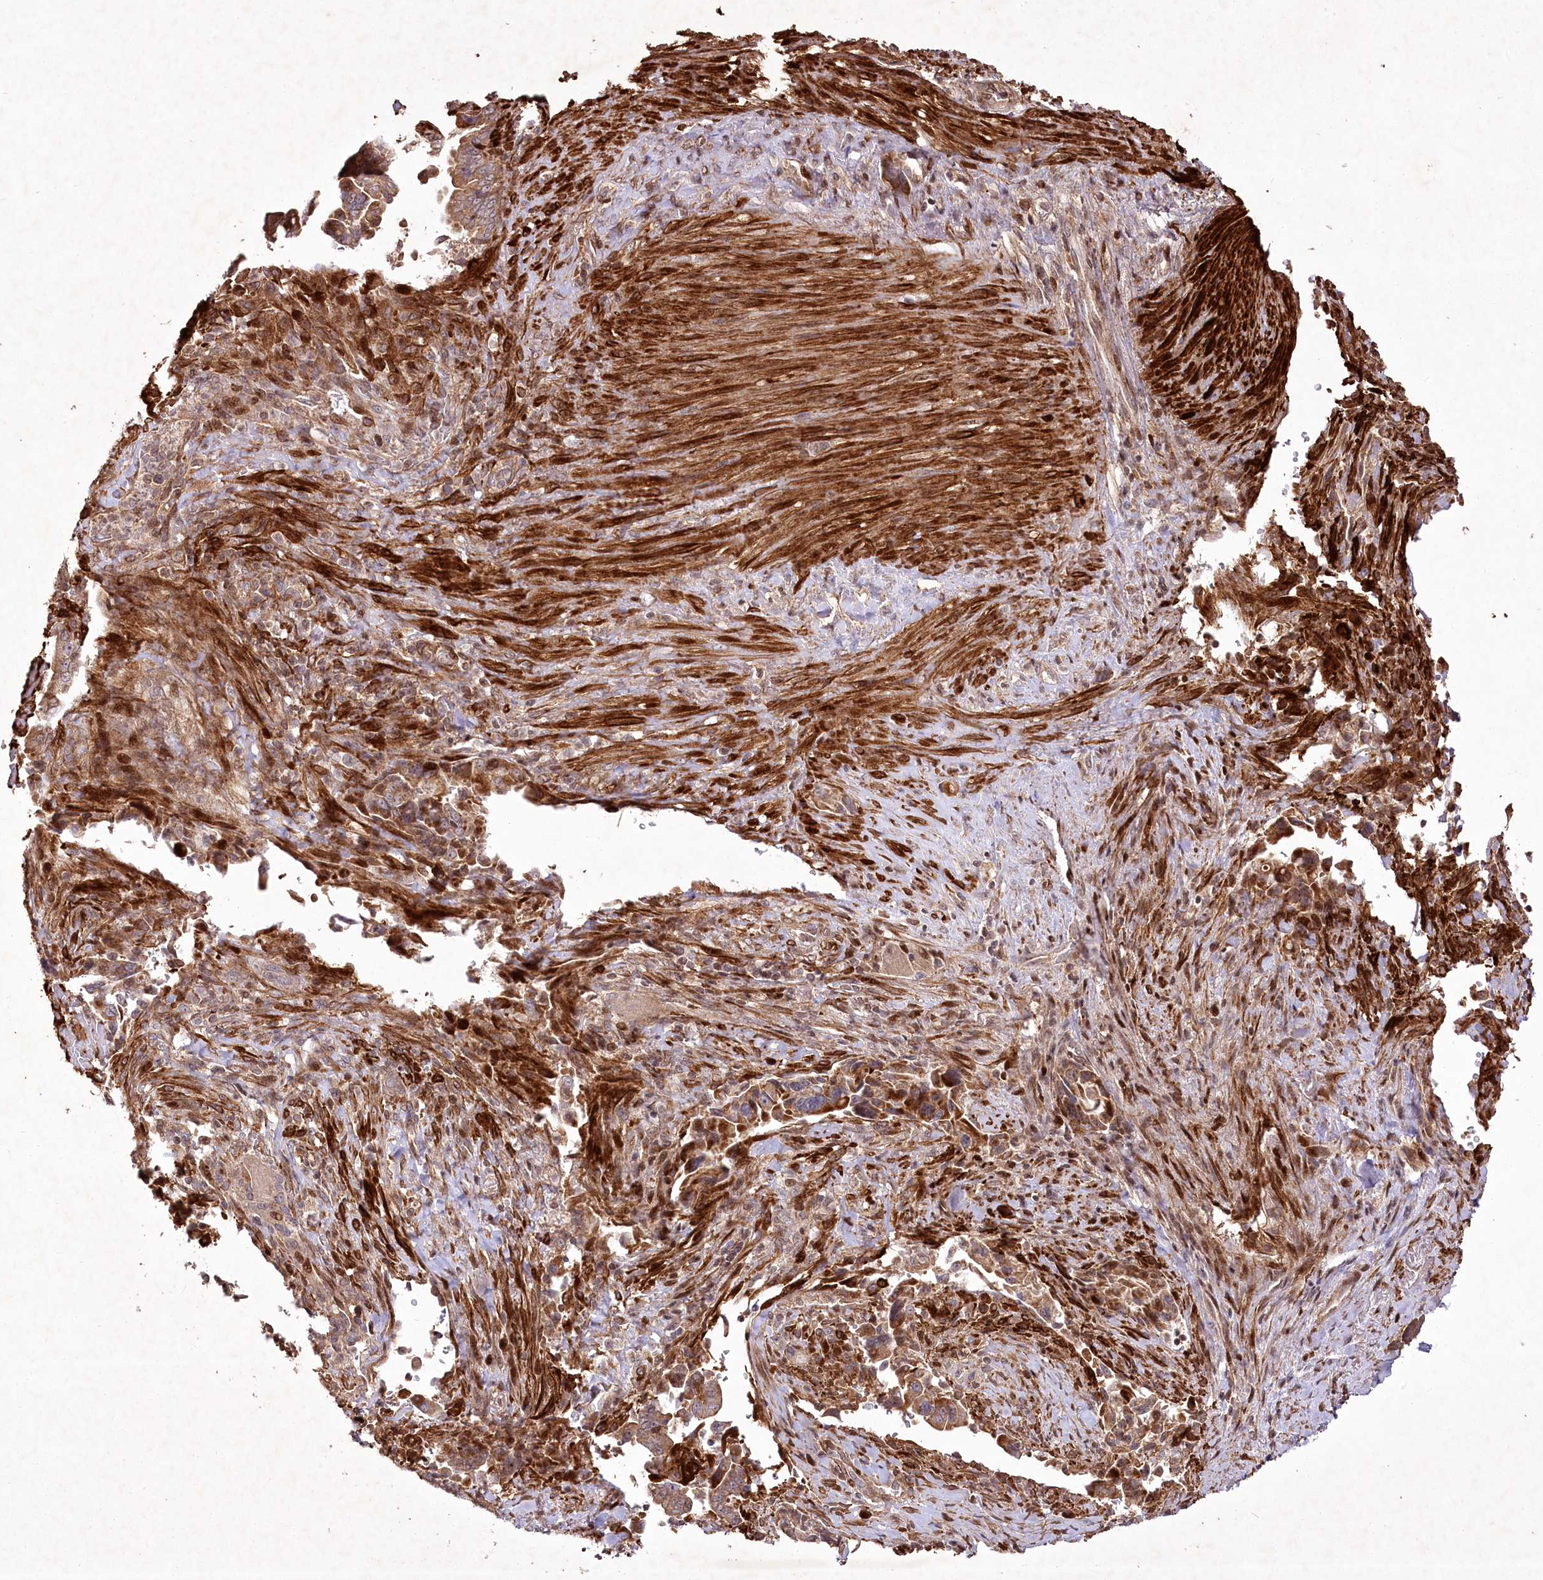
{"staining": {"intensity": "moderate", "quantity": ">75%", "location": "cytoplasmic/membranous"}, "tissue": "pancreatic cancer", "cell_type": "Tumor cells", "image_type": "cancer", "snomed": [{"axis": "morphology", "description": "Adenocarcinoma, NOS"}, {"axis": "topography", "description": "Pancreas"}], "caption": "Immunohistochemical staining of pancreatic adenocarcinoma reveals moderate cytoplasmic/membranous protein staining in approximately >75% of tumor cells.", "gene": "PSTK", "patient": {"sex": "male", "age": 70}}